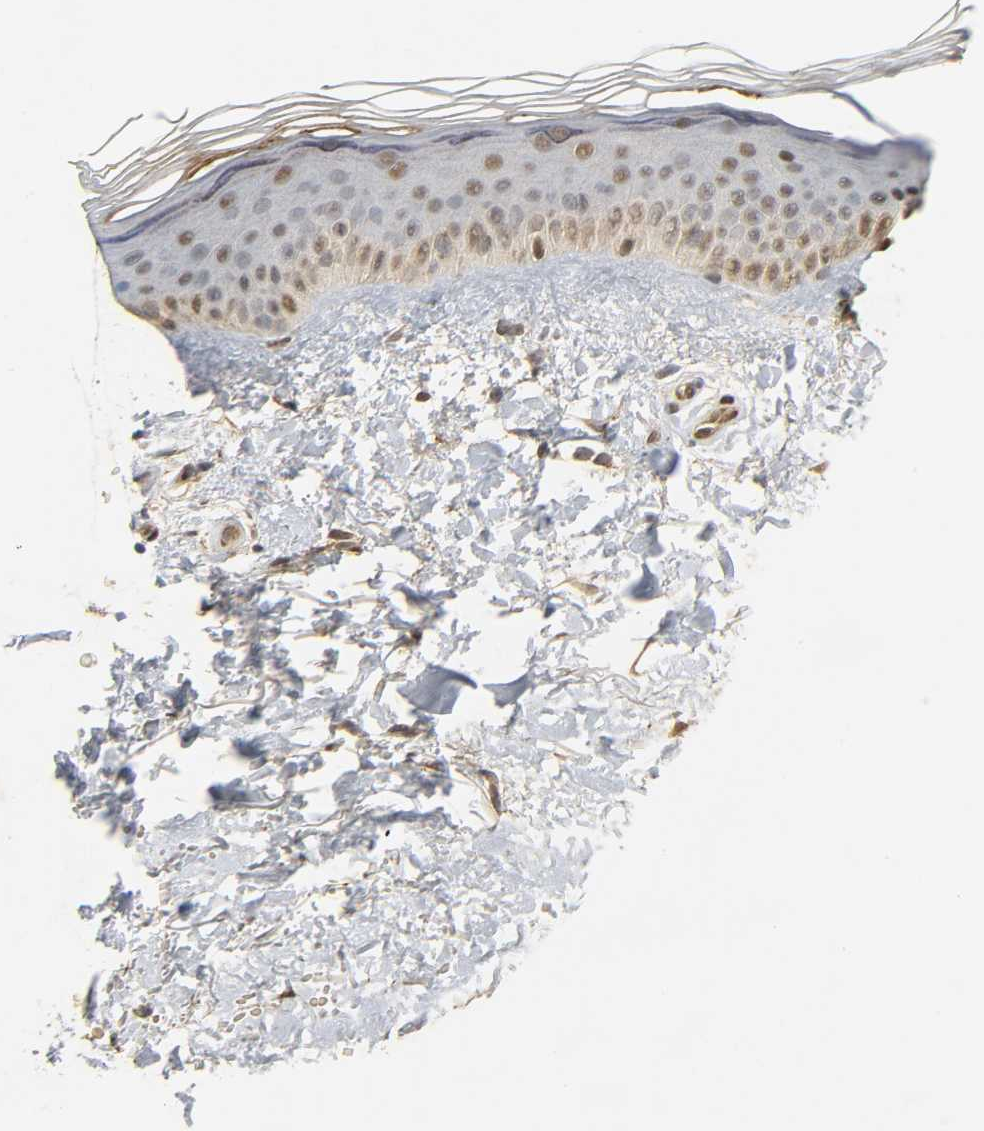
{"staining": {"intensity": "moderate", "quantity": ">75%", "location": "nuclear"}, "tissue": "skin", "cell_type": "Fibroblasts", "image_type": "normal", "snomed": [{"axis": "morphology", "description": "Normal tissue, NOS"}, {"axis": "topography", "description": "Skin"}], "caption": "Fibroblasts reveal medium levels of moderate nuclear positivity in about >75% of cells in unremarkable skin.", "gene": "ZFPM2", "patient": {"sex": "female", "age": 19}}